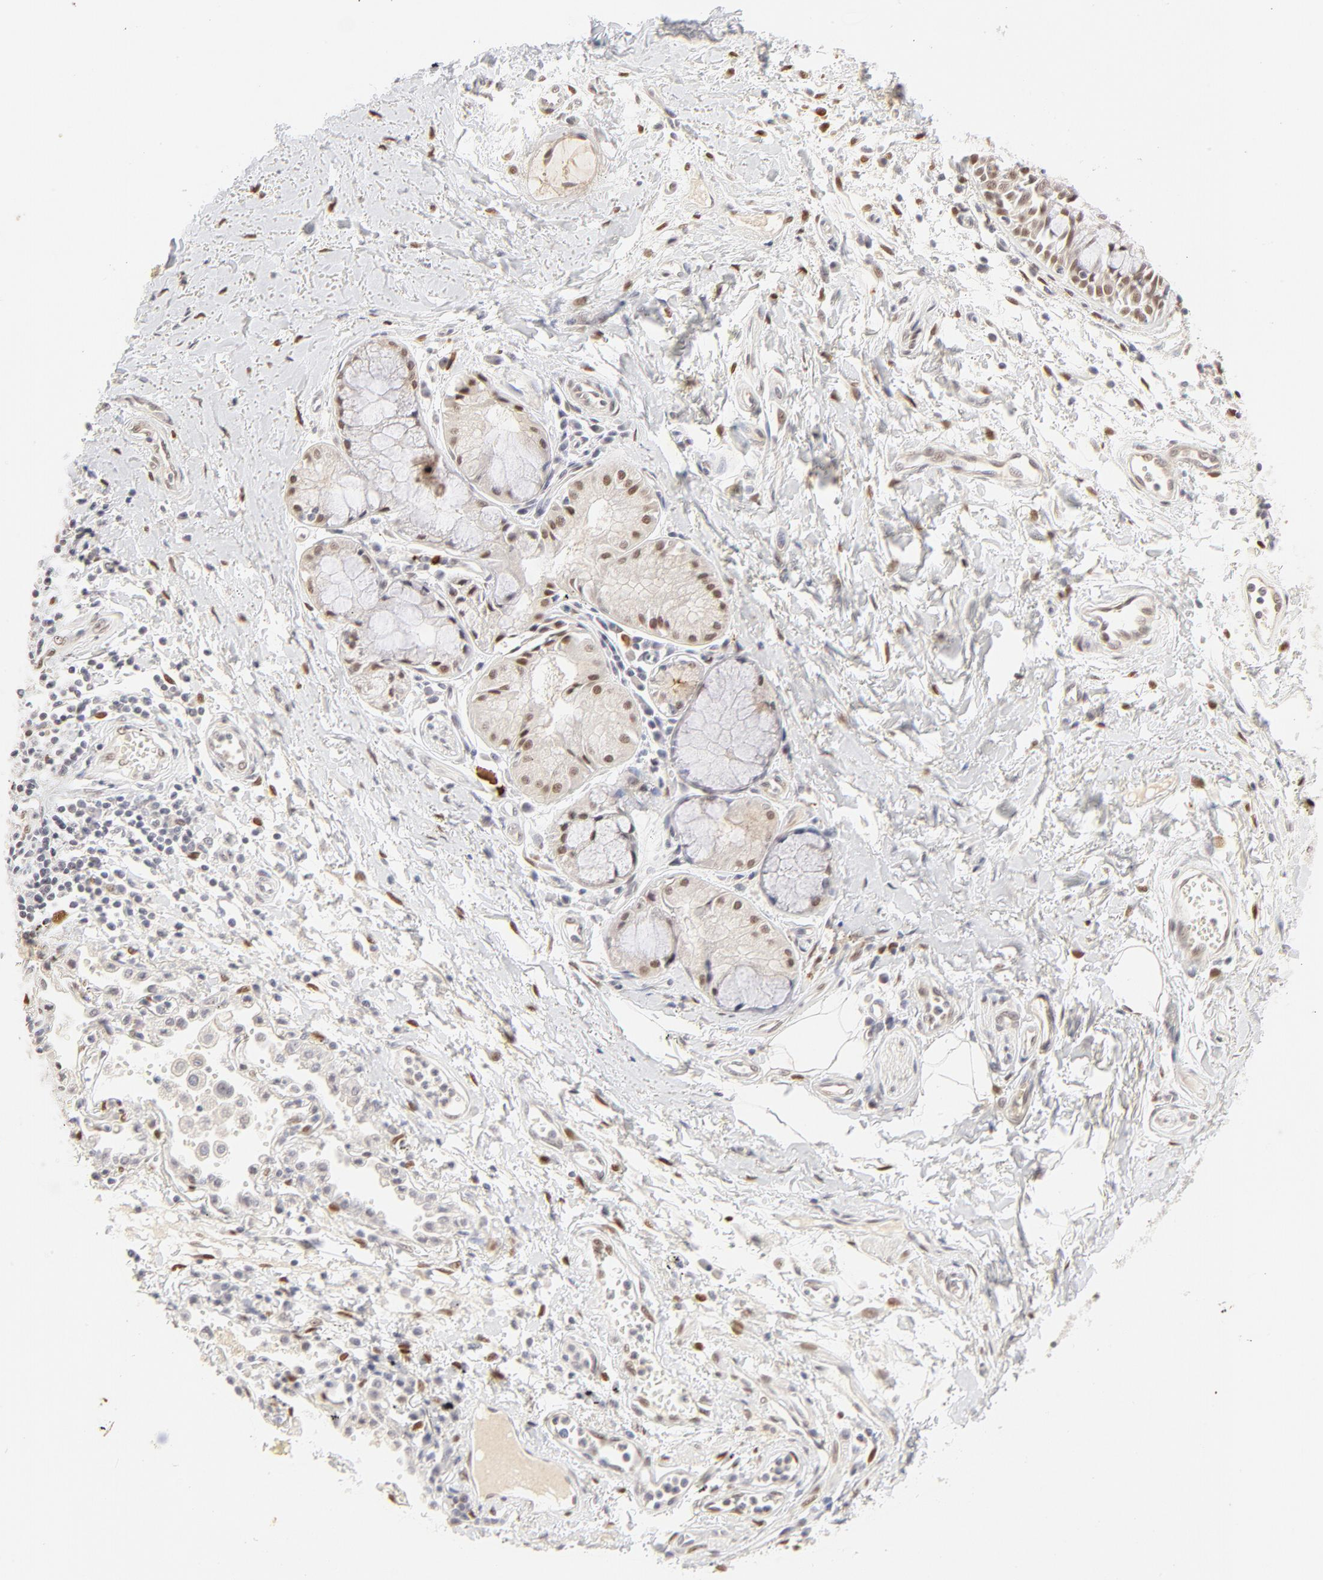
{"staining": {"intensity": "moderate", "quantity": ">75%", "location": "nuclear"}, "tissue": "adipose tissue", "cell_type": "Adipocytes", "image_type": "normal", "snomed": [{"axis": "morphology", "description": "Normal tissue, NOS"}, {"axis": "morphology", "description": "Adenocarcinoma, NOS"}, {"axis": "topography", "description": "Cartilage tissue"}, {"axis": "topography", "description": "Bronchus"}, {"axis": "topography", "description": "Lung"}], "caption": "Adipocytes show medium levels of moderate nuclear staining in about >75% of cells in unremarkable adipose tissue. (DAB (3,3'-diaminobenzidine) IHC with brightfield microscopy, high magnification).", "gene": "PBX1", "patient": {"sex": "female", "age": 67}}